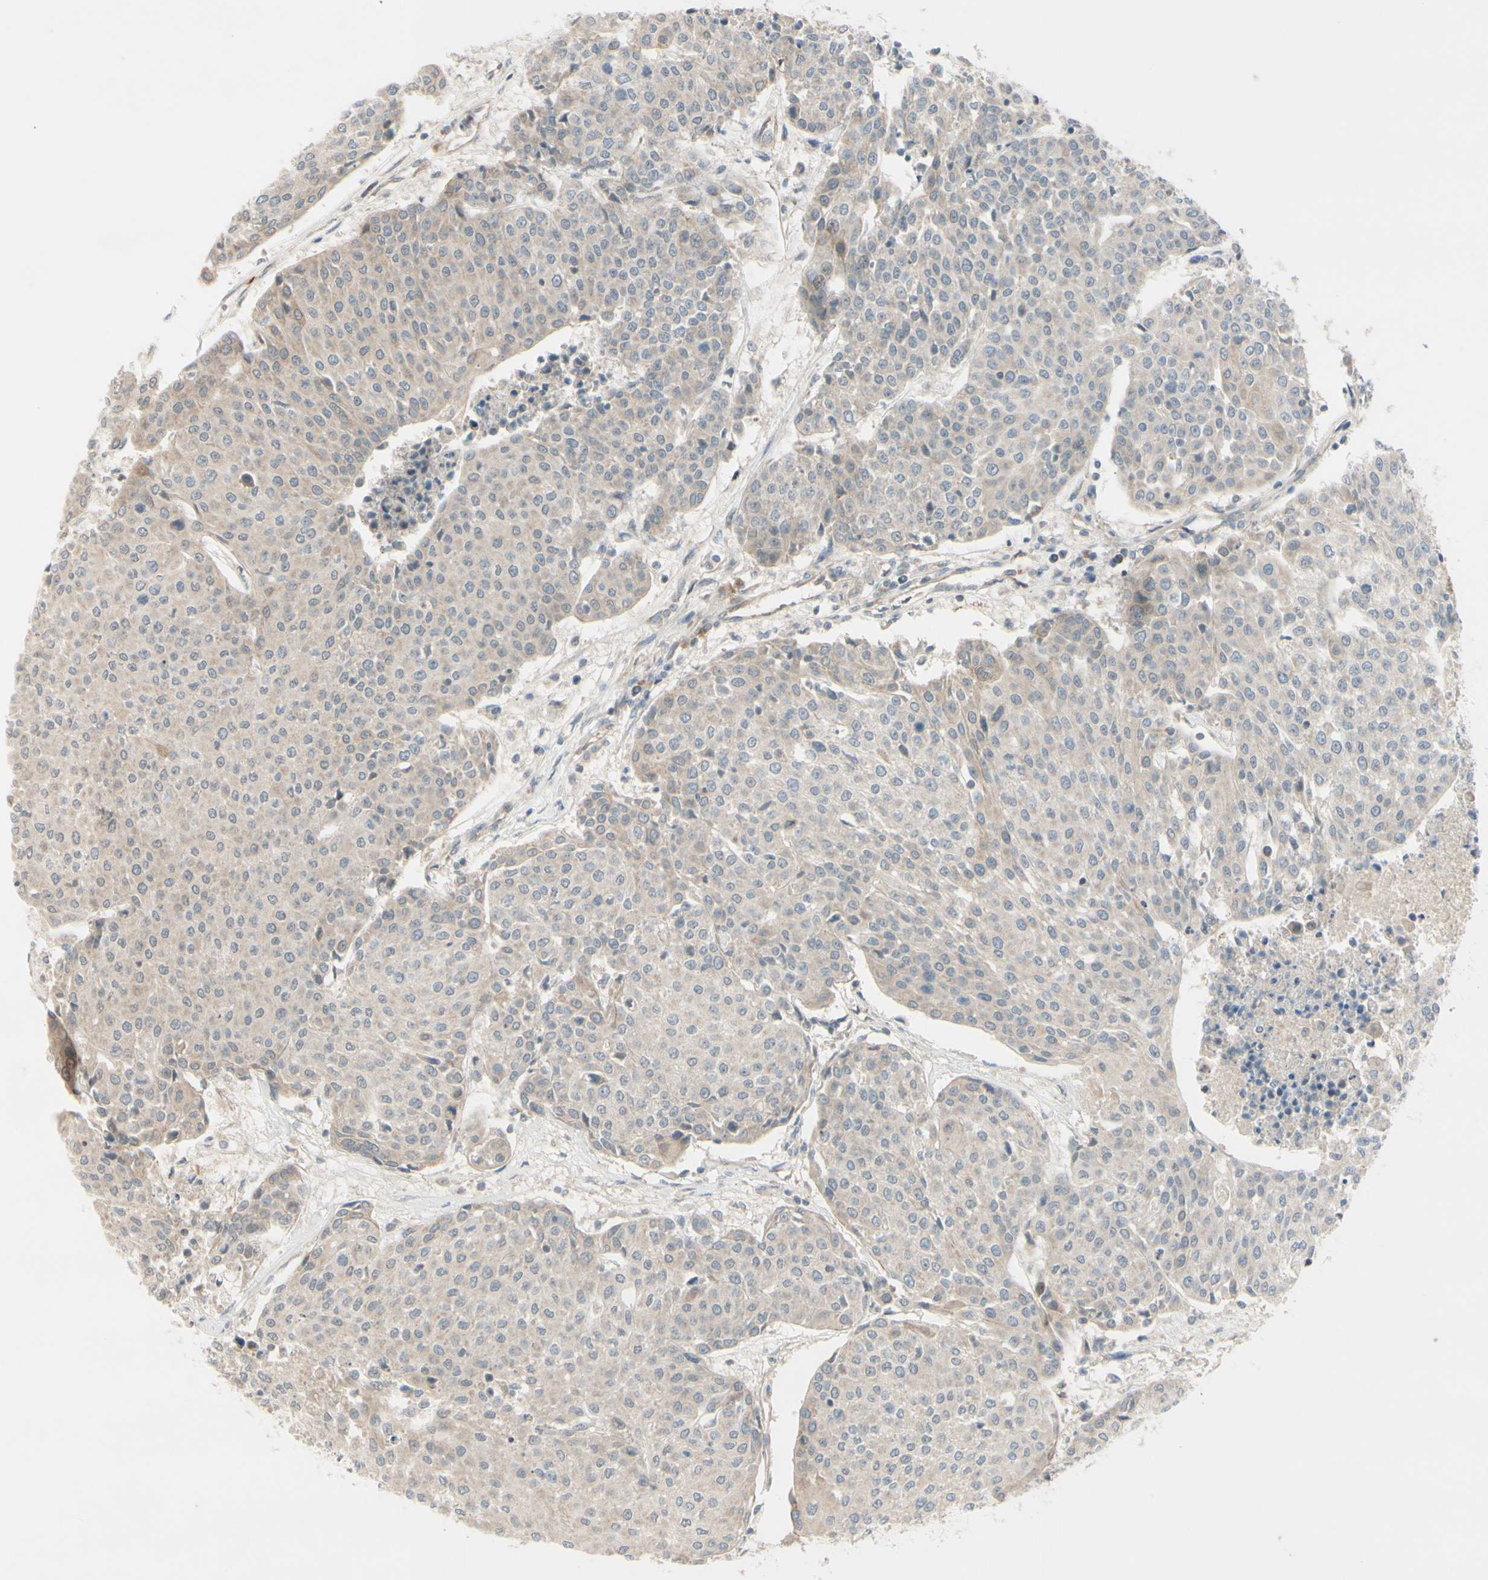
{"staining": {"intensity": "weak", "quantity": "25%-75%", "location": "cytoplasmic/membranous"}, "tissue": "urothelial cancer", "cell_type": "Tumor cells", "image_type": "cancer", "snomed": [{"axis": "morphology", "description": "Urothelial carcinoma, High grade"}, {"axis": "topography", "description": "Urinary bladder"}], "caption": "Protein expression analysis of human urothelial cancer reveals weak cytoplasmic/membranous staining in approximately 25%-75% of tumor cells.", "gene": "FGF10", "patient": {"sex": "female", "age": 85}}